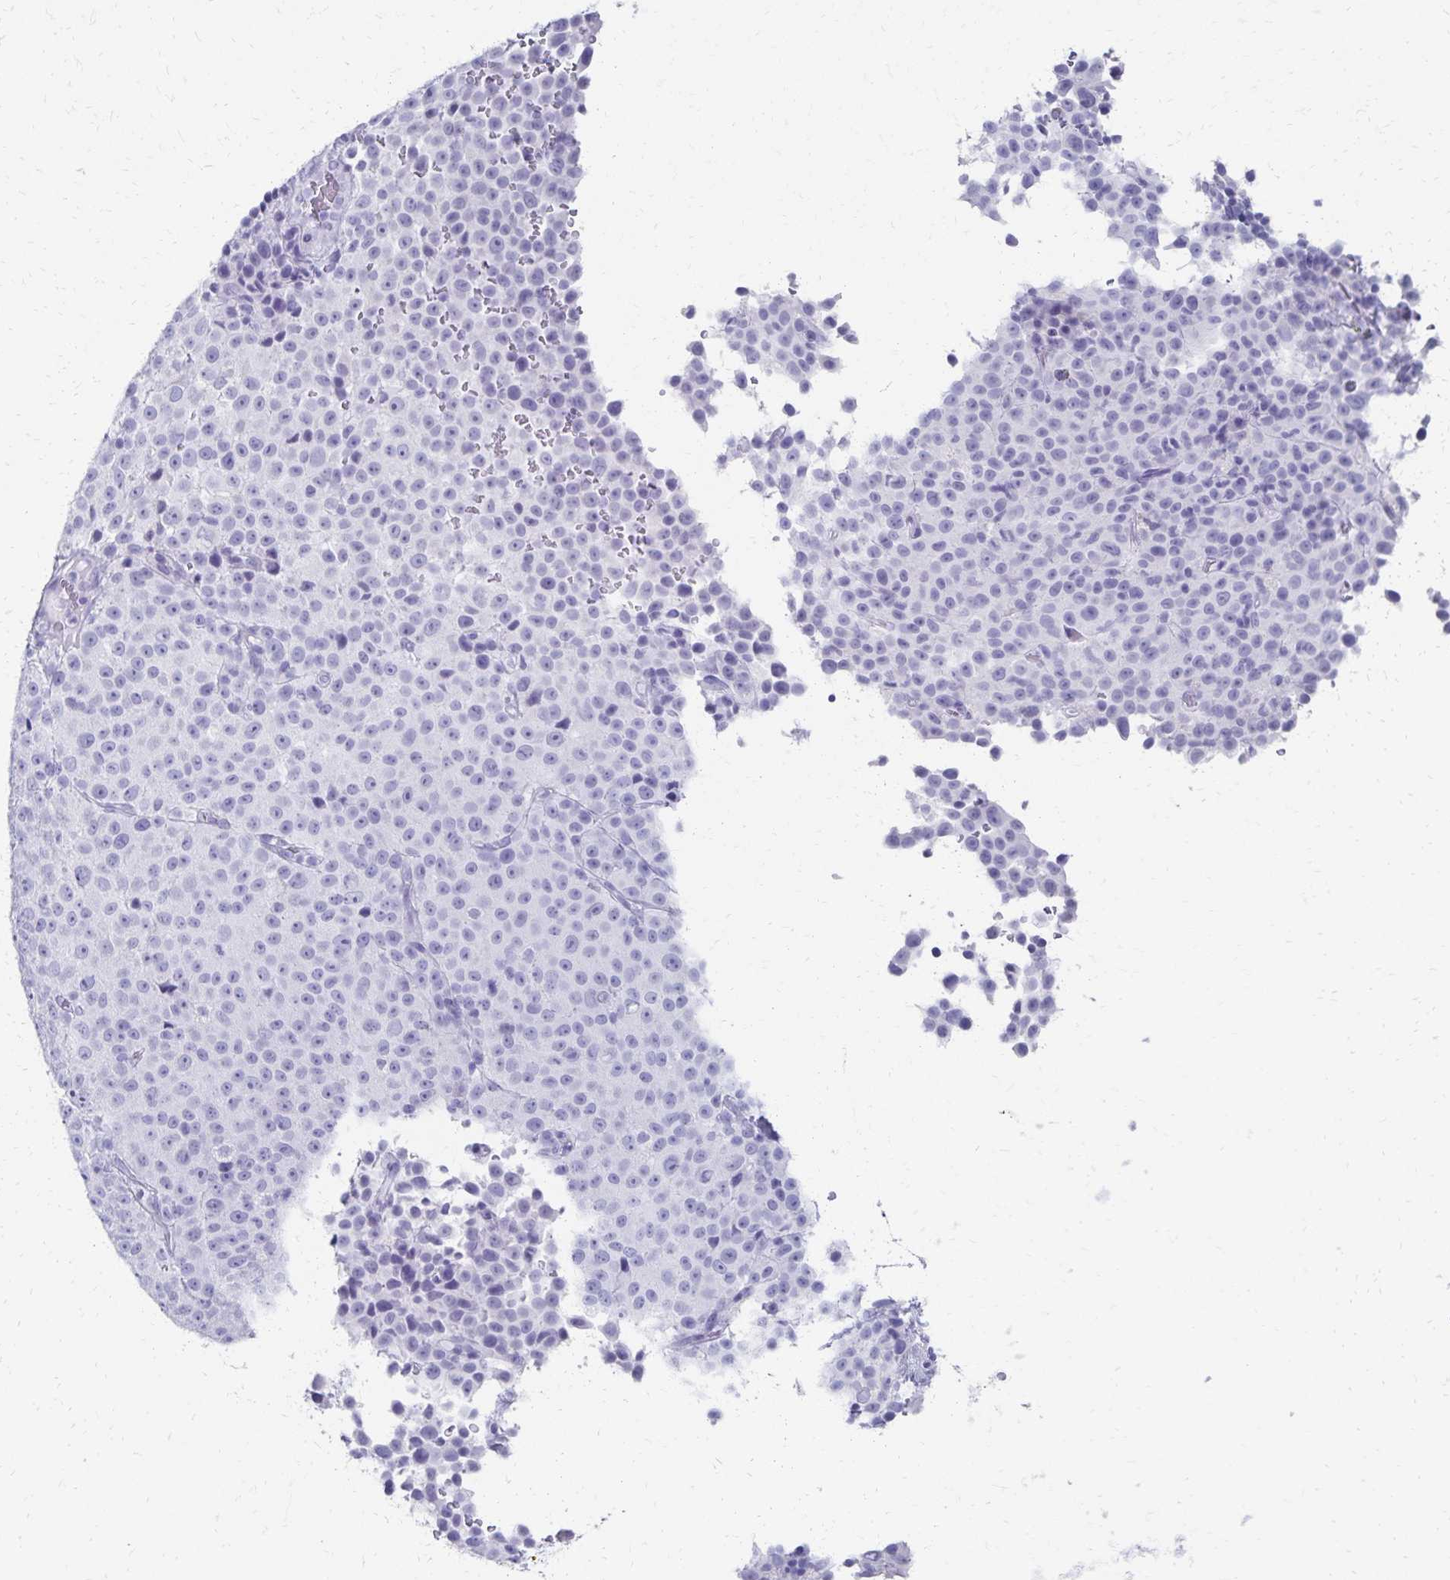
{"staining": {"intensity": "negative", "quantity": "none", "location": "none"}, "tissue": "melanoma", "cell_type": "Tumor cells", "image_type": "cancer", "snomed": [{"axis": "morphology", "description": "Malignant melanoma, Metastatic site"}, {"axis": "topography", "description": "Skin"}, {"axis": "topography", "description": "Lymph node"}], "caption": "The photomicrograph displays no significant expression in tumor cells of malignant melanoma (metastatic site).", "gene": "GIP", "patient": {"sex": "male", "age": 66}}